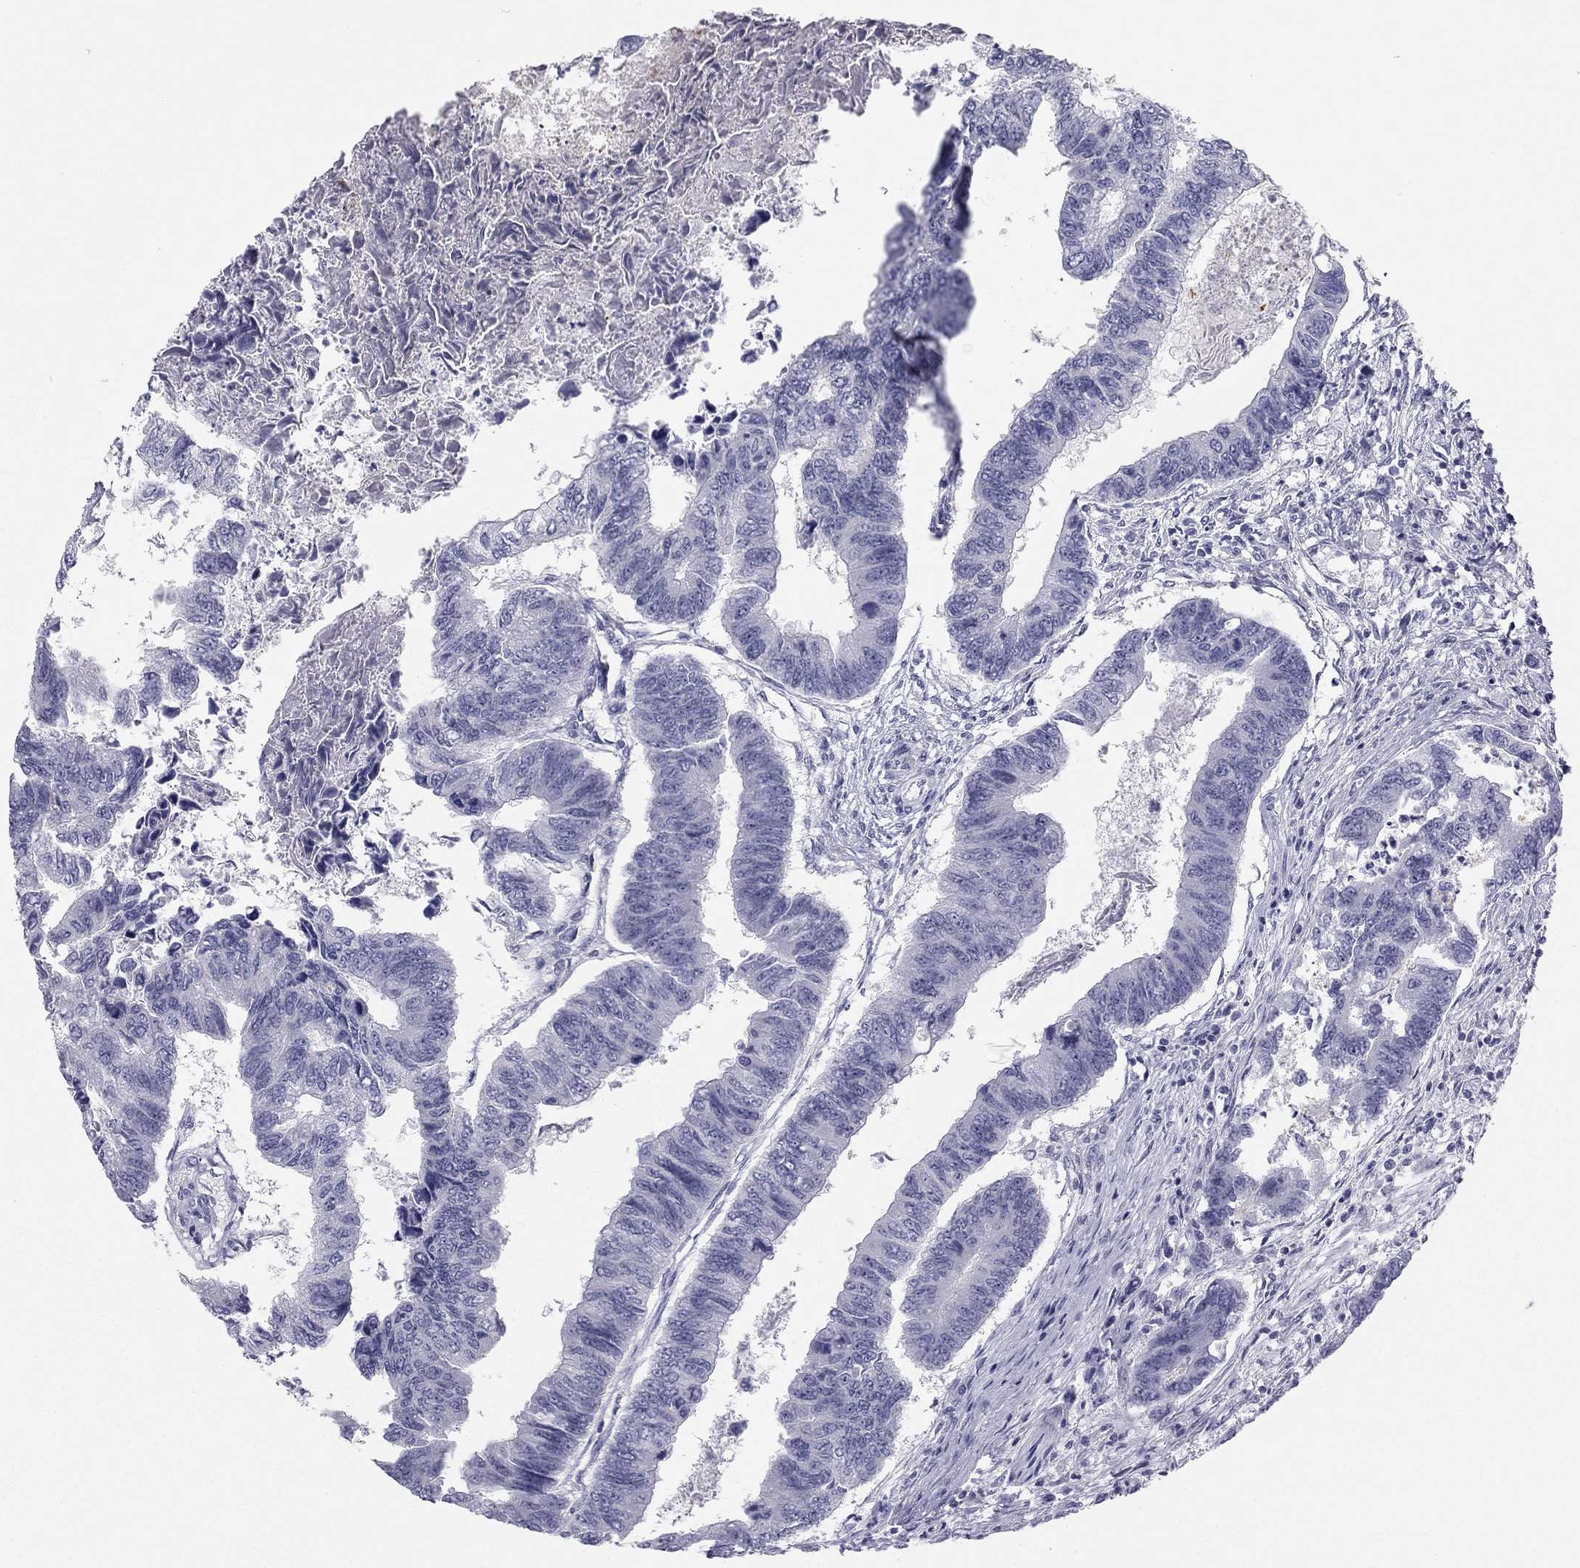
{"staining": {"intensity": "negative", "quantity": "none", "location": "none"}, "tissue": "colorectal cancer", "cell_type": "Tumor cells", "image_type": "cancer", "snomed": [{"axis": "morphology", "description": "Adenocarcinoma, NOS"}, {"axis": "topography", "description": "Colon"}], "caption": "Immunohistochemistry (IHC) of colorectal cancer demonstrates no expression in tumor cells.", "gene": "TRPS1", "patient": {"sex": "female", "age": 65}}